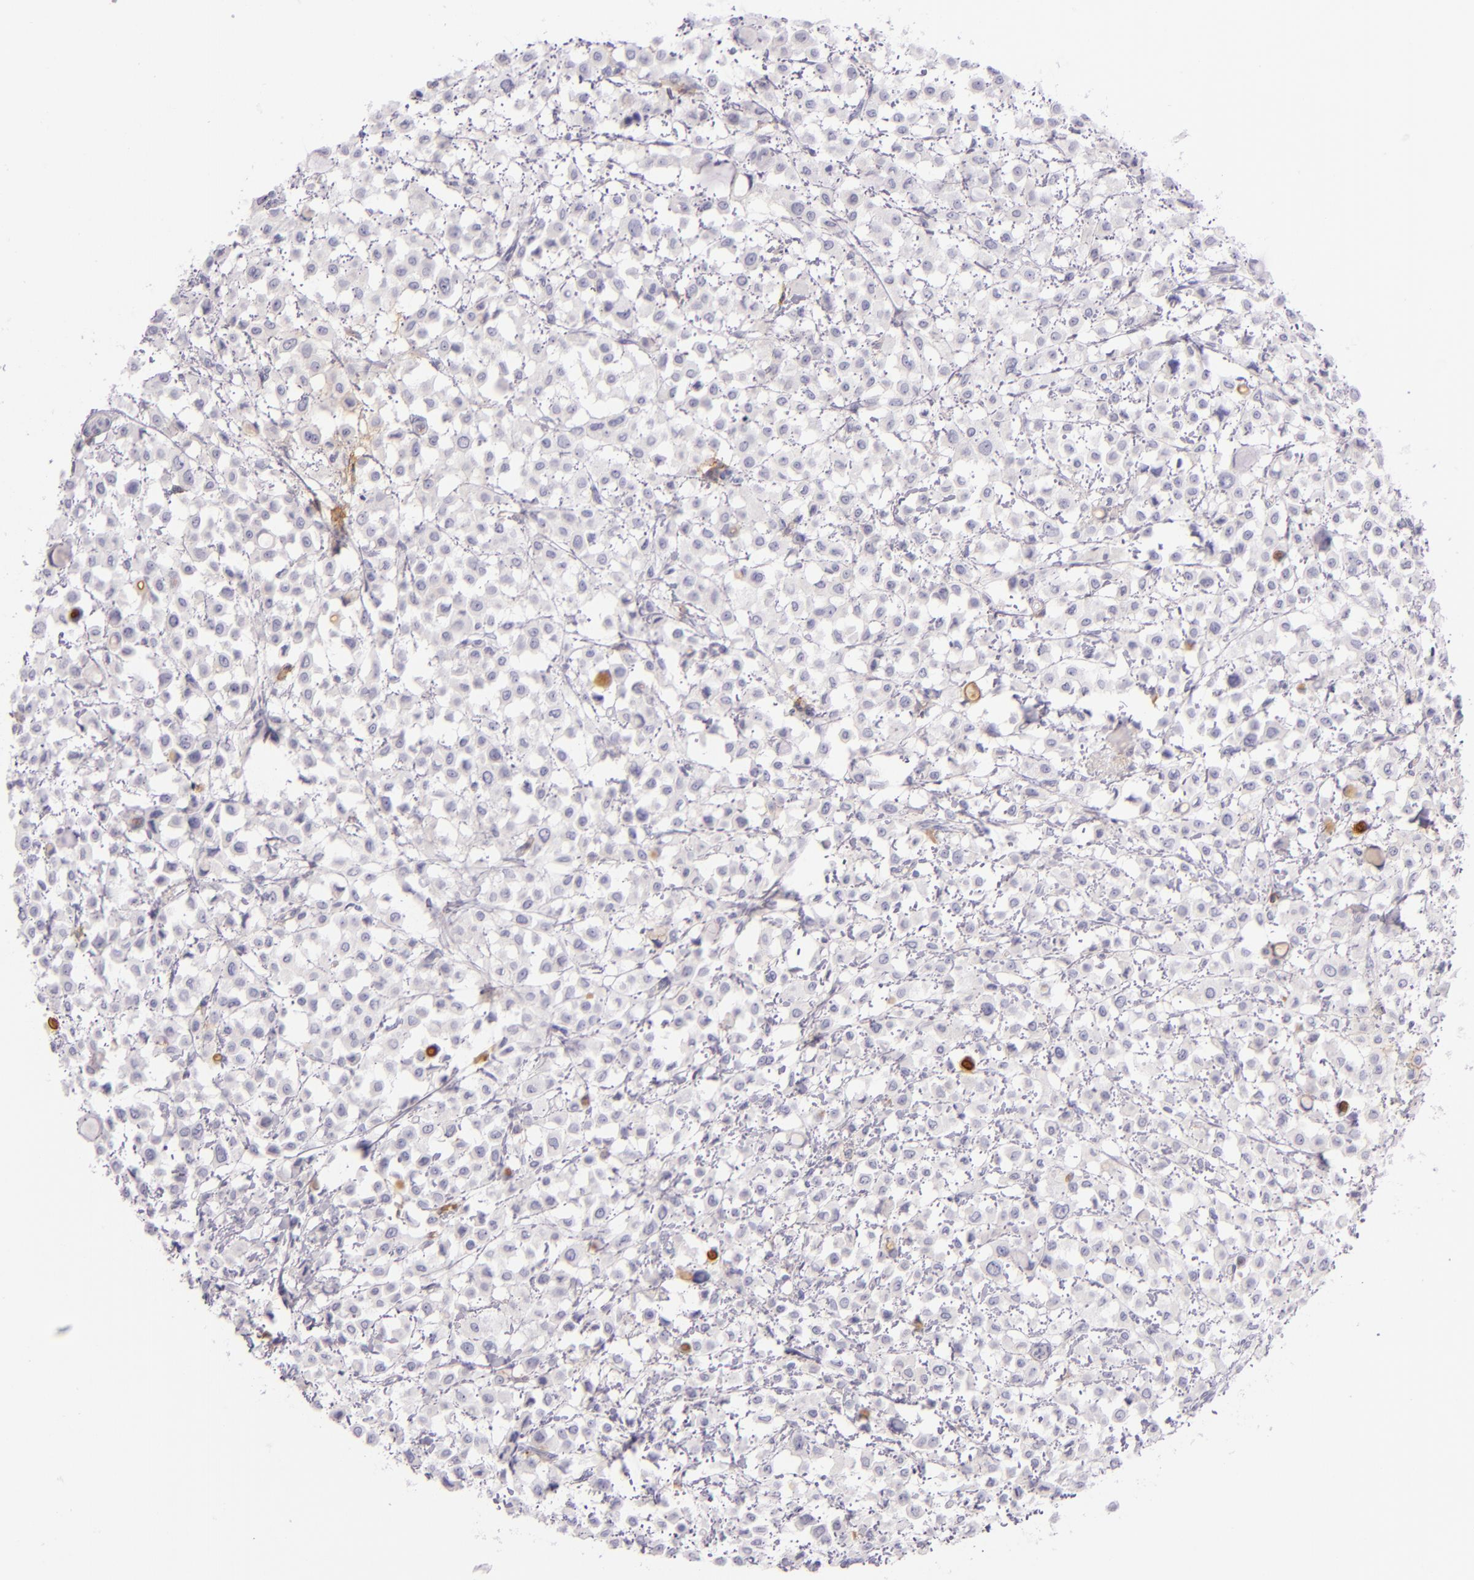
{"staining": {"intensity": "negative", "quantity": "none", "location": "none"}, "tissue": "breast cancer", "cell_type": "Tumor cells", "image_type": "cancer", "snomed": [{"axis": "morphology", "description": "Lobular carcinoma"}, {"axis": "topography", "description": "Breast"}], "caption": "Tumor cells show no significant expression in lobular carcinoma (breast). Brightfield microscopy of immunohistochemistry (IHC) stained with DAB (brown) and hematoxylin (blue), captured at high magnification.", "gene": "ICAM1", "patient": {"sex": "female", "age": 85}}